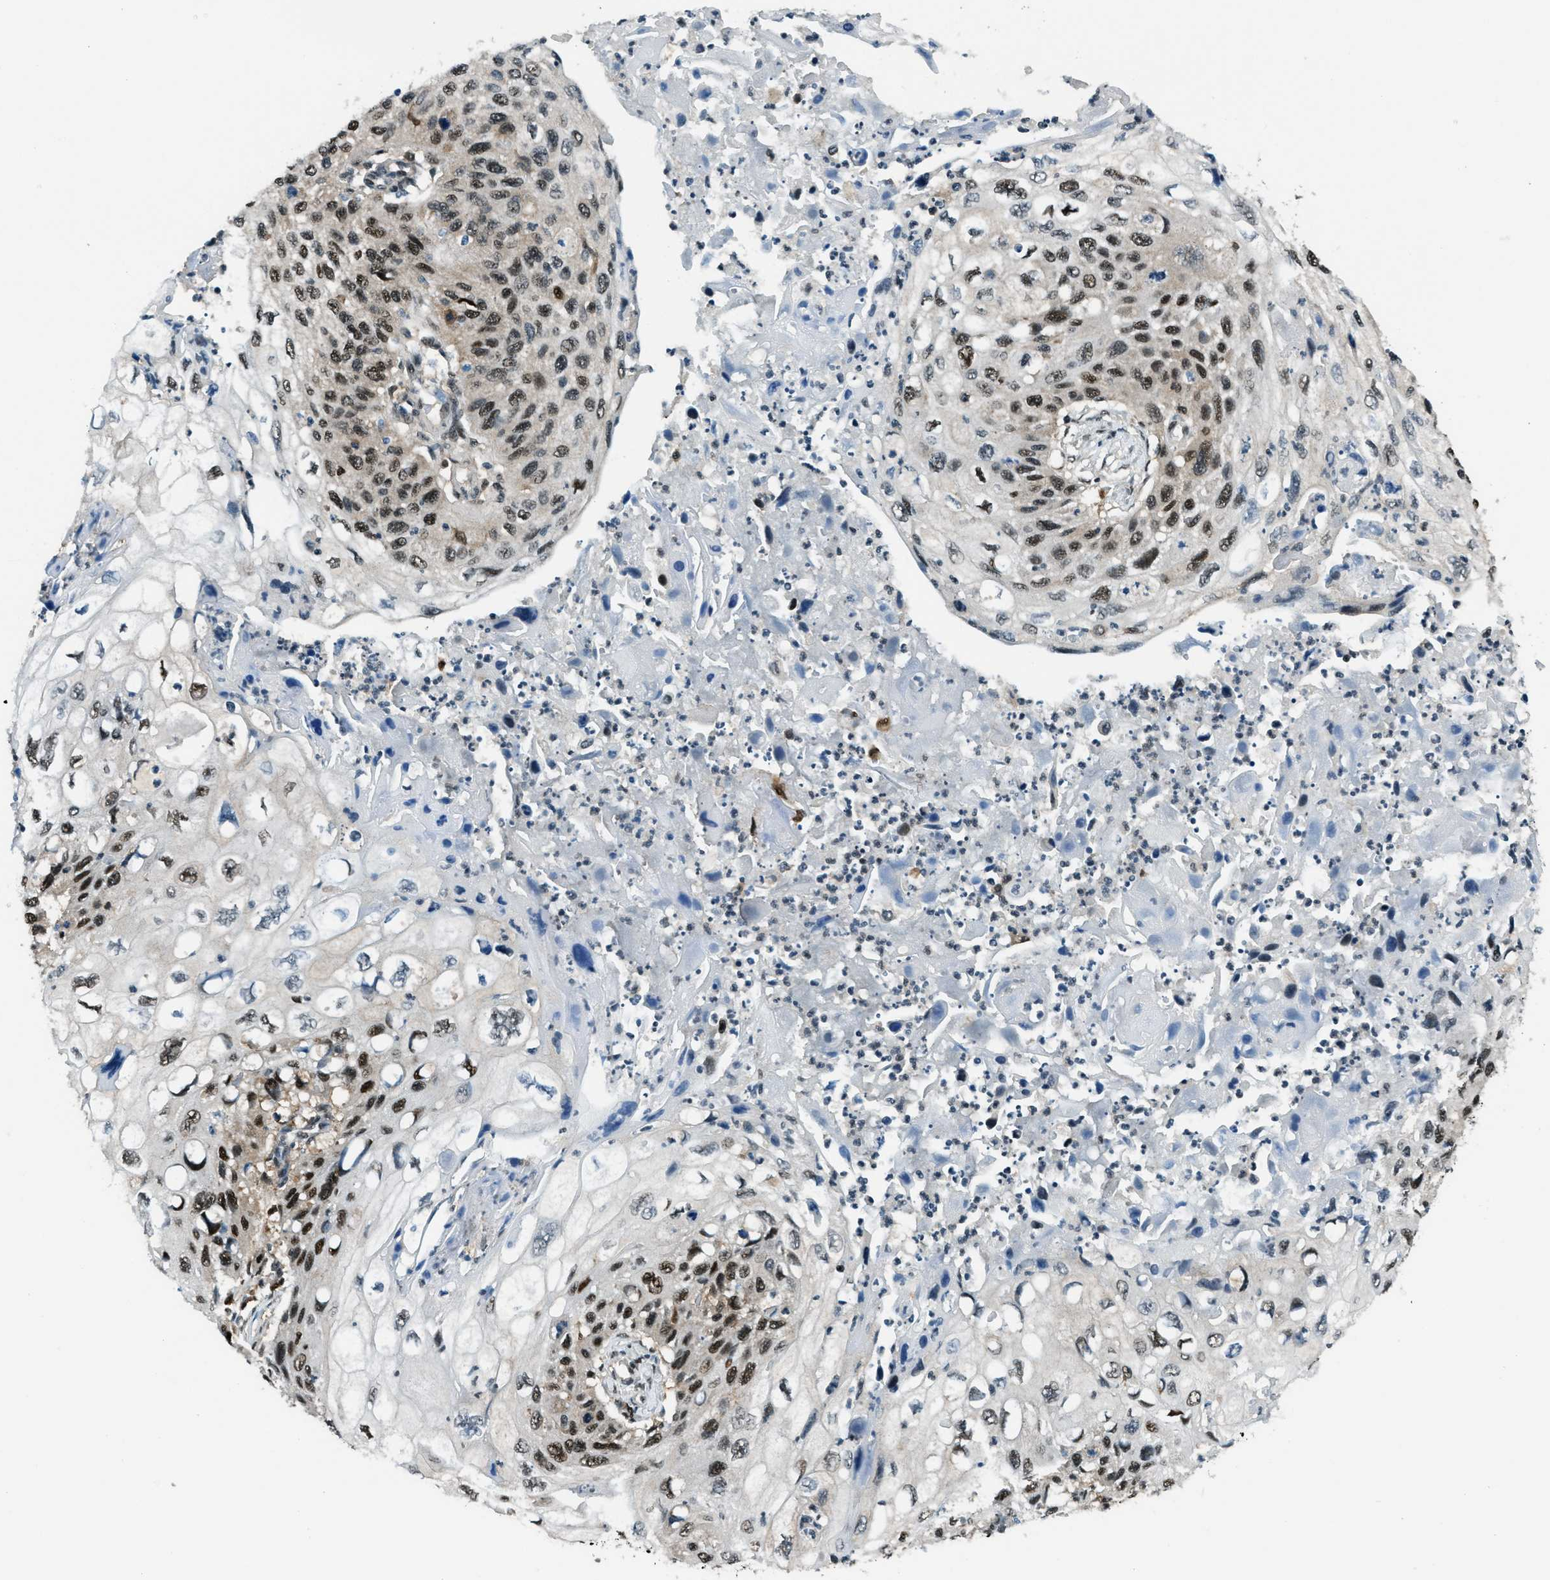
{"staining": {"intensity": "moderate", "quantity": ">75%", "location": "nuclear"}, "tissue": "cervical cancer", "cell_type": "Tumor cells", "image_type": "cancer", "snomed": [{"axis": "morphology", "description": "Squamous cell carcinoma, NOS"}, {"axis": "topography", "description": "Cervix"}], "caption": "Human cervical cancer (squamous cell carcinoma) stained with a protein marker exhibits moderate staining in tumor cells.", "gene": "OGFR", "patient": {"sex": "female", "age": 70}}